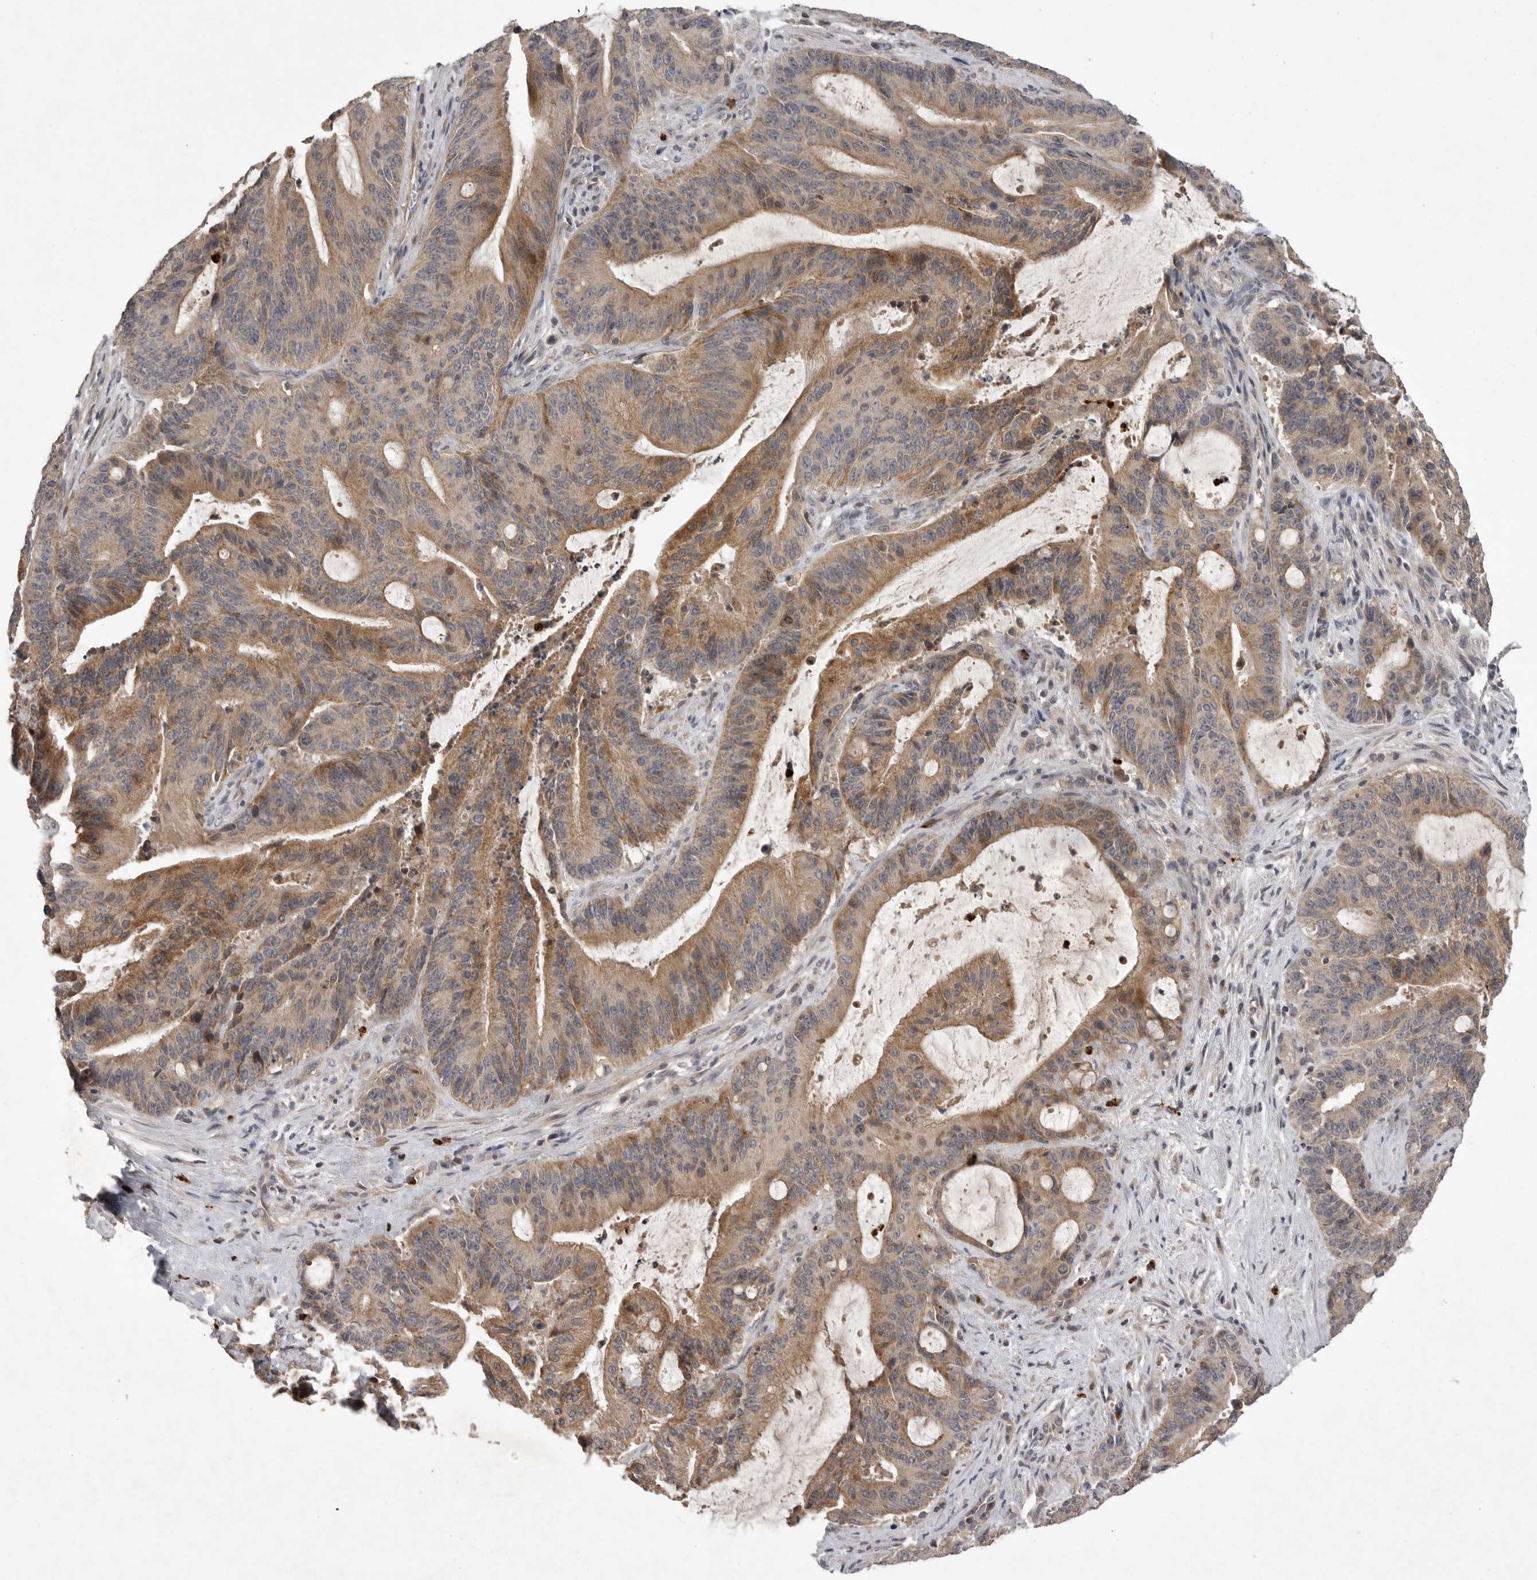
{"staining": {"intensity": "moderate", "quantity": "25%-75%", "location": "cytoplasmic/membranous"}, "tissue": "liver cancer", "cell_type": "Tumor cells", "image_type": "cancer", "snomed": [{"axis": "morphology", "description": "Normal tissue, NOS"}, {"axis": "morphology", "description": "Cholangiocarcinoma"}, {"axis": "topography", "description": "Liver"}, {"axis": "topography", "description": "Peripheral nerve tissue"}], "caption": "About 25%-75% of tumor cells in human cholangiocarcinoma (liver) exhibit moderate cytoplasmic/membranous protein positivity as visualized by brown immunohistochemical staining.", "gene": "UBE3D", "patient": {"sex": "female", "age": 73}}